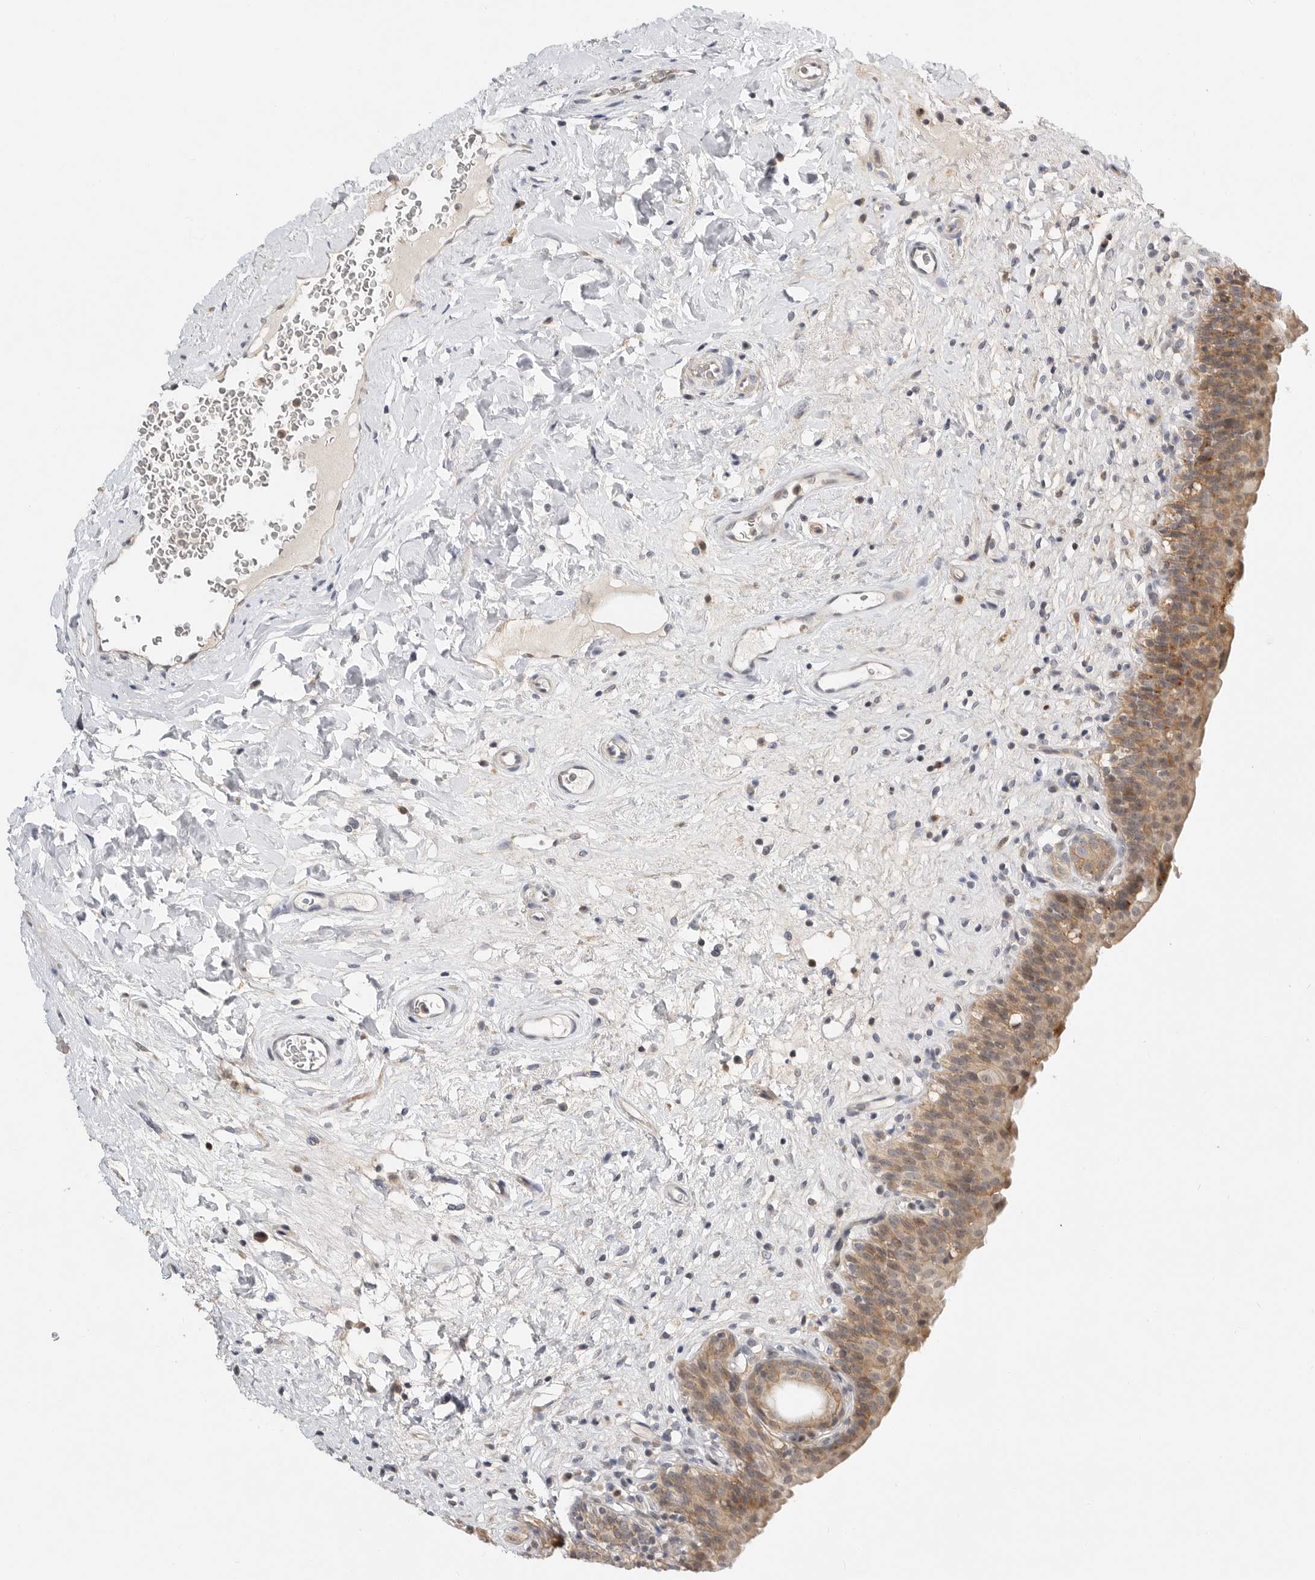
{"staining": {"intensity": "moderate", "quantity": ">75%", "location": "cytoplasmic/membranous,nuclear"}, "tissue": "urinary bladder", "cell_type": "Urothelial cells", "image_type": "normal", "snomed": [{"axis": "morphology", "description": "Normal tissue, NOS"}, {"axis": "topography", "description": "Urinary bladder"}], "caption": "IHC (DAB (3,3'-diaminobenzidine)) staining of unremarkable urinary bladder demonstrates moderate cytoplasmic/membranous,nuclear protein positivity in approximately >75% of urothelial cells.", "gene": "CSNK1G3", "patient": {"sex": "male", "age": 83}}